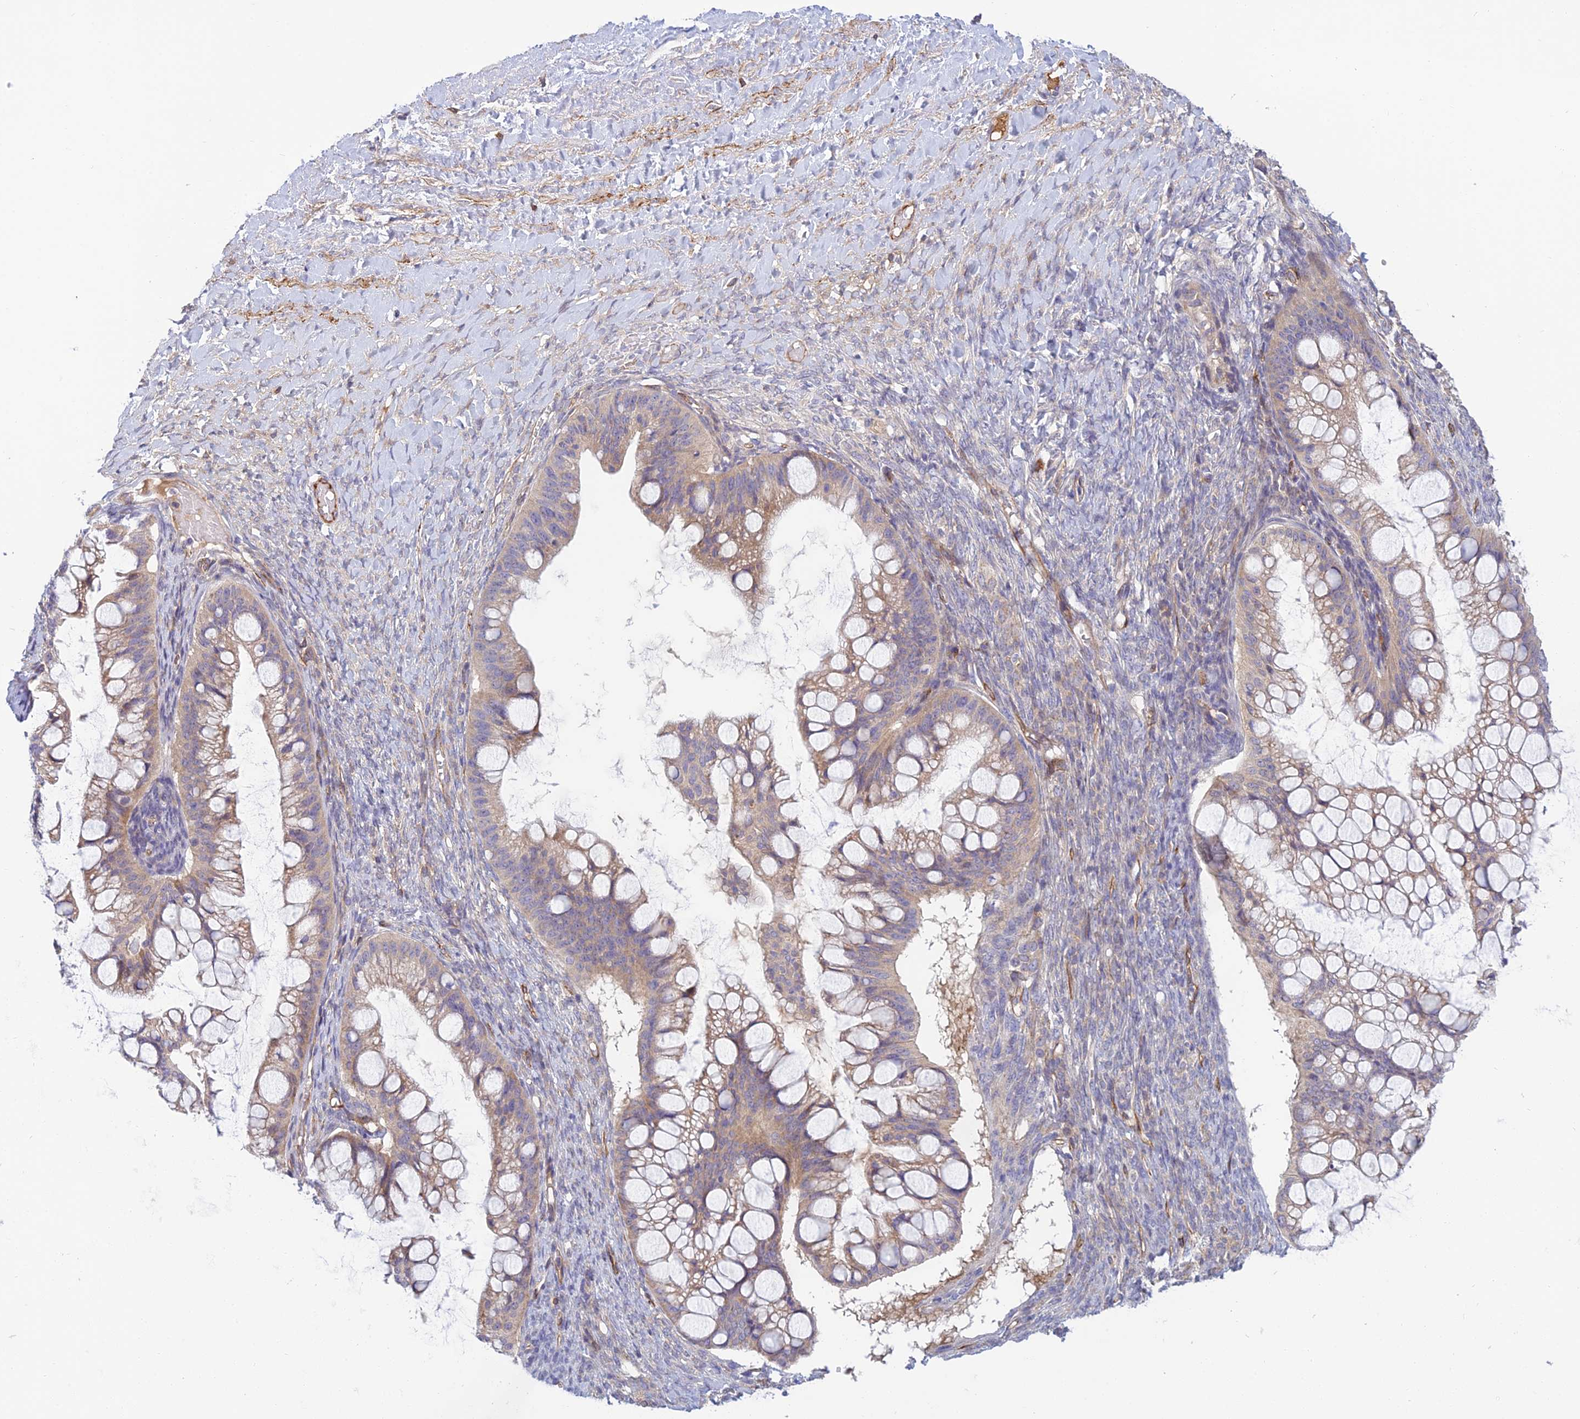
{"staining": {"intensity": "weak", "quantity": "25%-75%", "location": "cytoplasmic/membranous"}, "tissue": "ovarian cancer", "cell_type": "Tumor cells", "image_type": "cancer", "snomed": [{"axis": "morphology", "description": "Cystadenocarcinoma, mucinous, NOS"}, {"axis": "topography", "description": "Ovary"}], "caption": "Immunohistochemistry image of neoplastic tissue: human ovarian mucinous cystadenocarcinoma stained using immunohistochemistry (IHC) reveals low levels of weak protein expression localized specifically in the cytoplasmic/membranous of tumor cells, appearing as a cytoplasmic/membranous brown color.", "gene": "DUS2", "patient": {"sex": "female", "age": 73}}